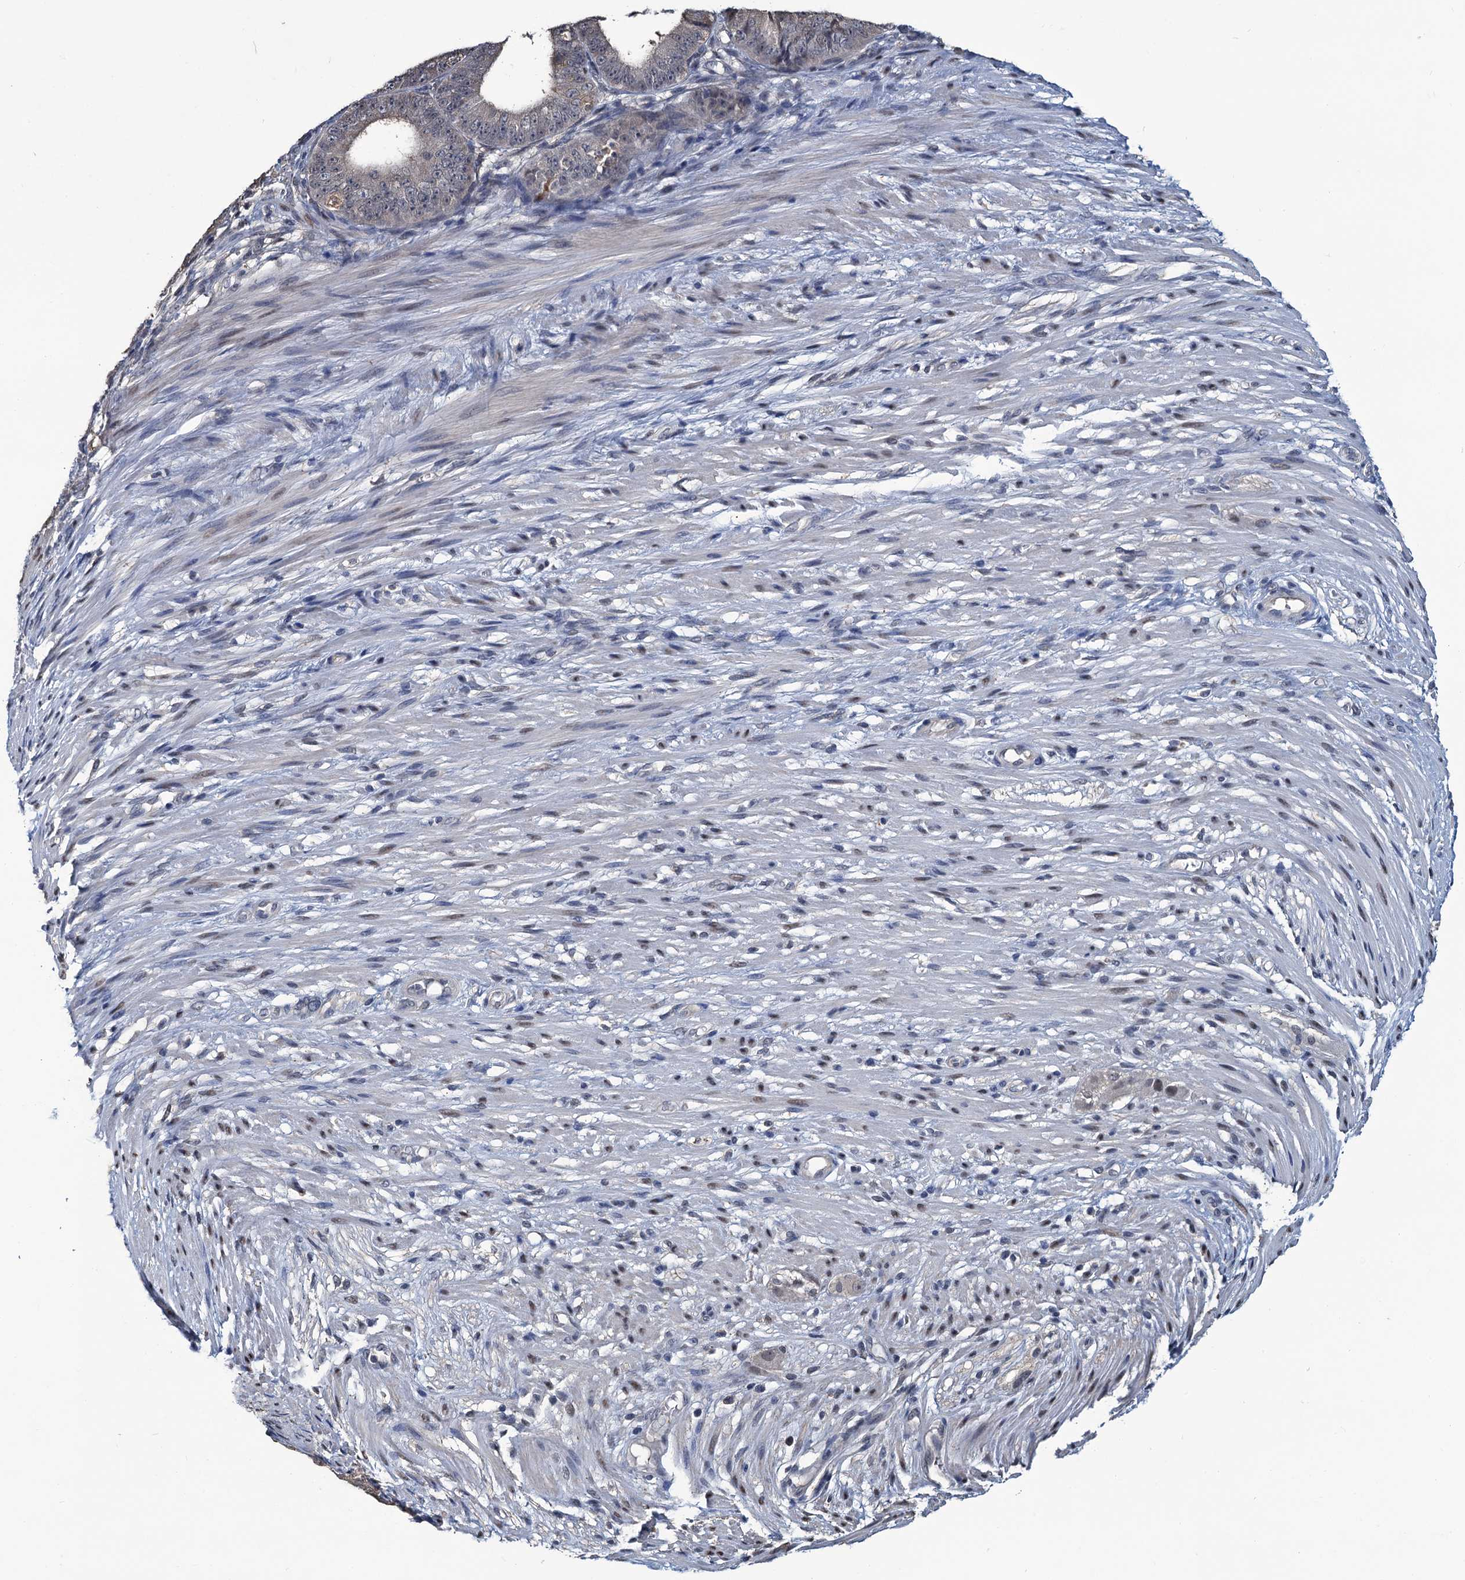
{"staining": {"intensity": "negative", "quantity": "none", "location": "none"}, "tissue": "ovarian cancer", "cell_type": "Tumor cells", "image_type": "cancer", "snomed": [{"axis": "morphology", "description": "Carcinoma, endometroid"}, {"axis": "topography", "description": "Appendix"}, {"axis": "topography", "description": "Ovary"}], "caption": "DAB immunohistochemical staining of human ovarian cancer (endometroid carcinoma) exhibits no significant expression in tumor cells.", "gene": "RTKN2", "patient": {"sex": "female", "age": 42}}